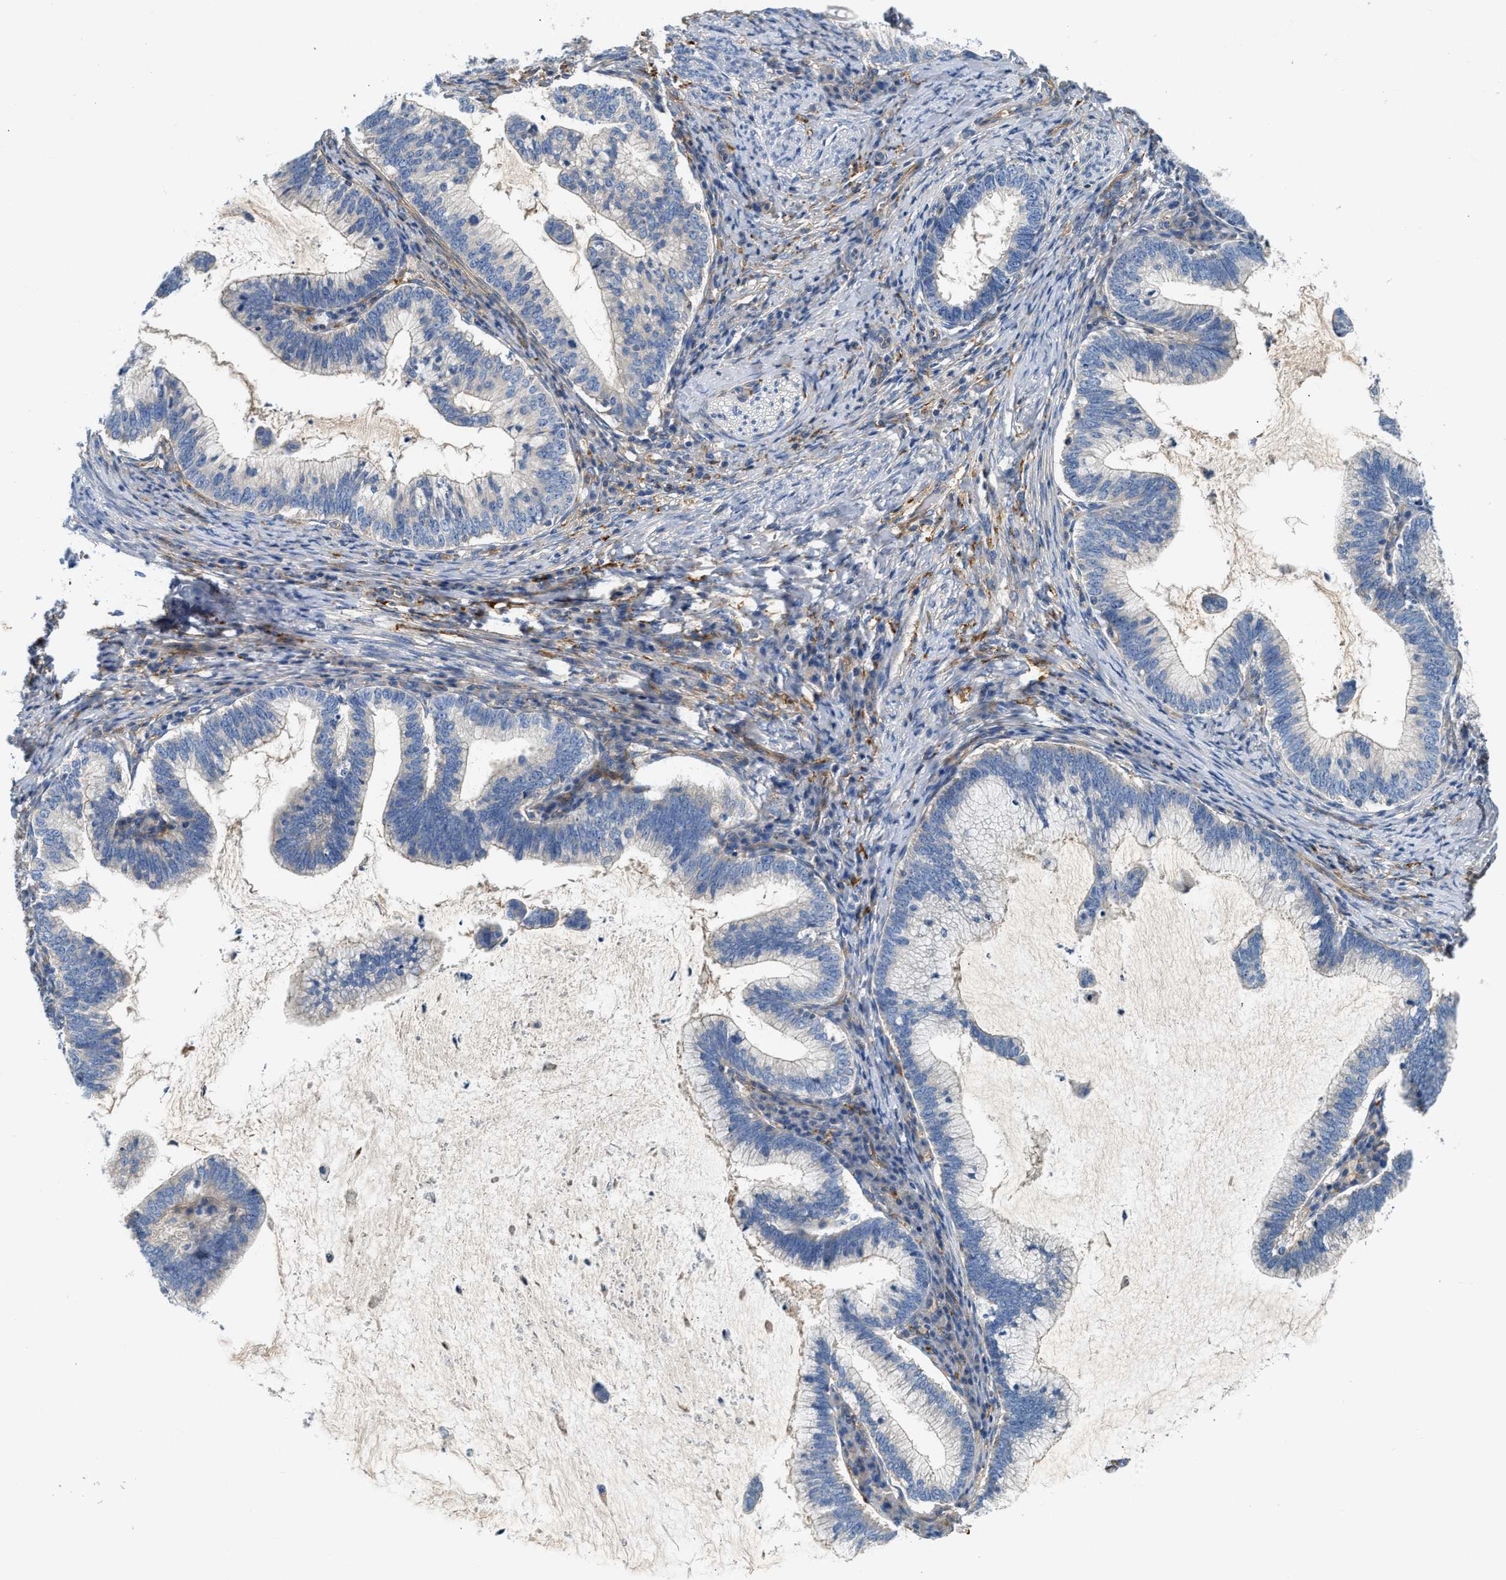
{"staining": {"intensity": "negative", "quantity": "none", "location": "none"}, "tissue": "cervical cancer", "cell_type": "Tumor cells", "image_type": "cancer", "snomed": [{"axis": "morphology", "description": "Adenocarcinoma, NOS"}, {"axis": "topography", "description": "Cervix"}], "caption": "Photomicrograph shows no protein expression in tumor cells of cervical cancer (adenocarcinoma) tissue.", "gene": "NSUN7", "patient": {"sex": "female", "age": 36}}